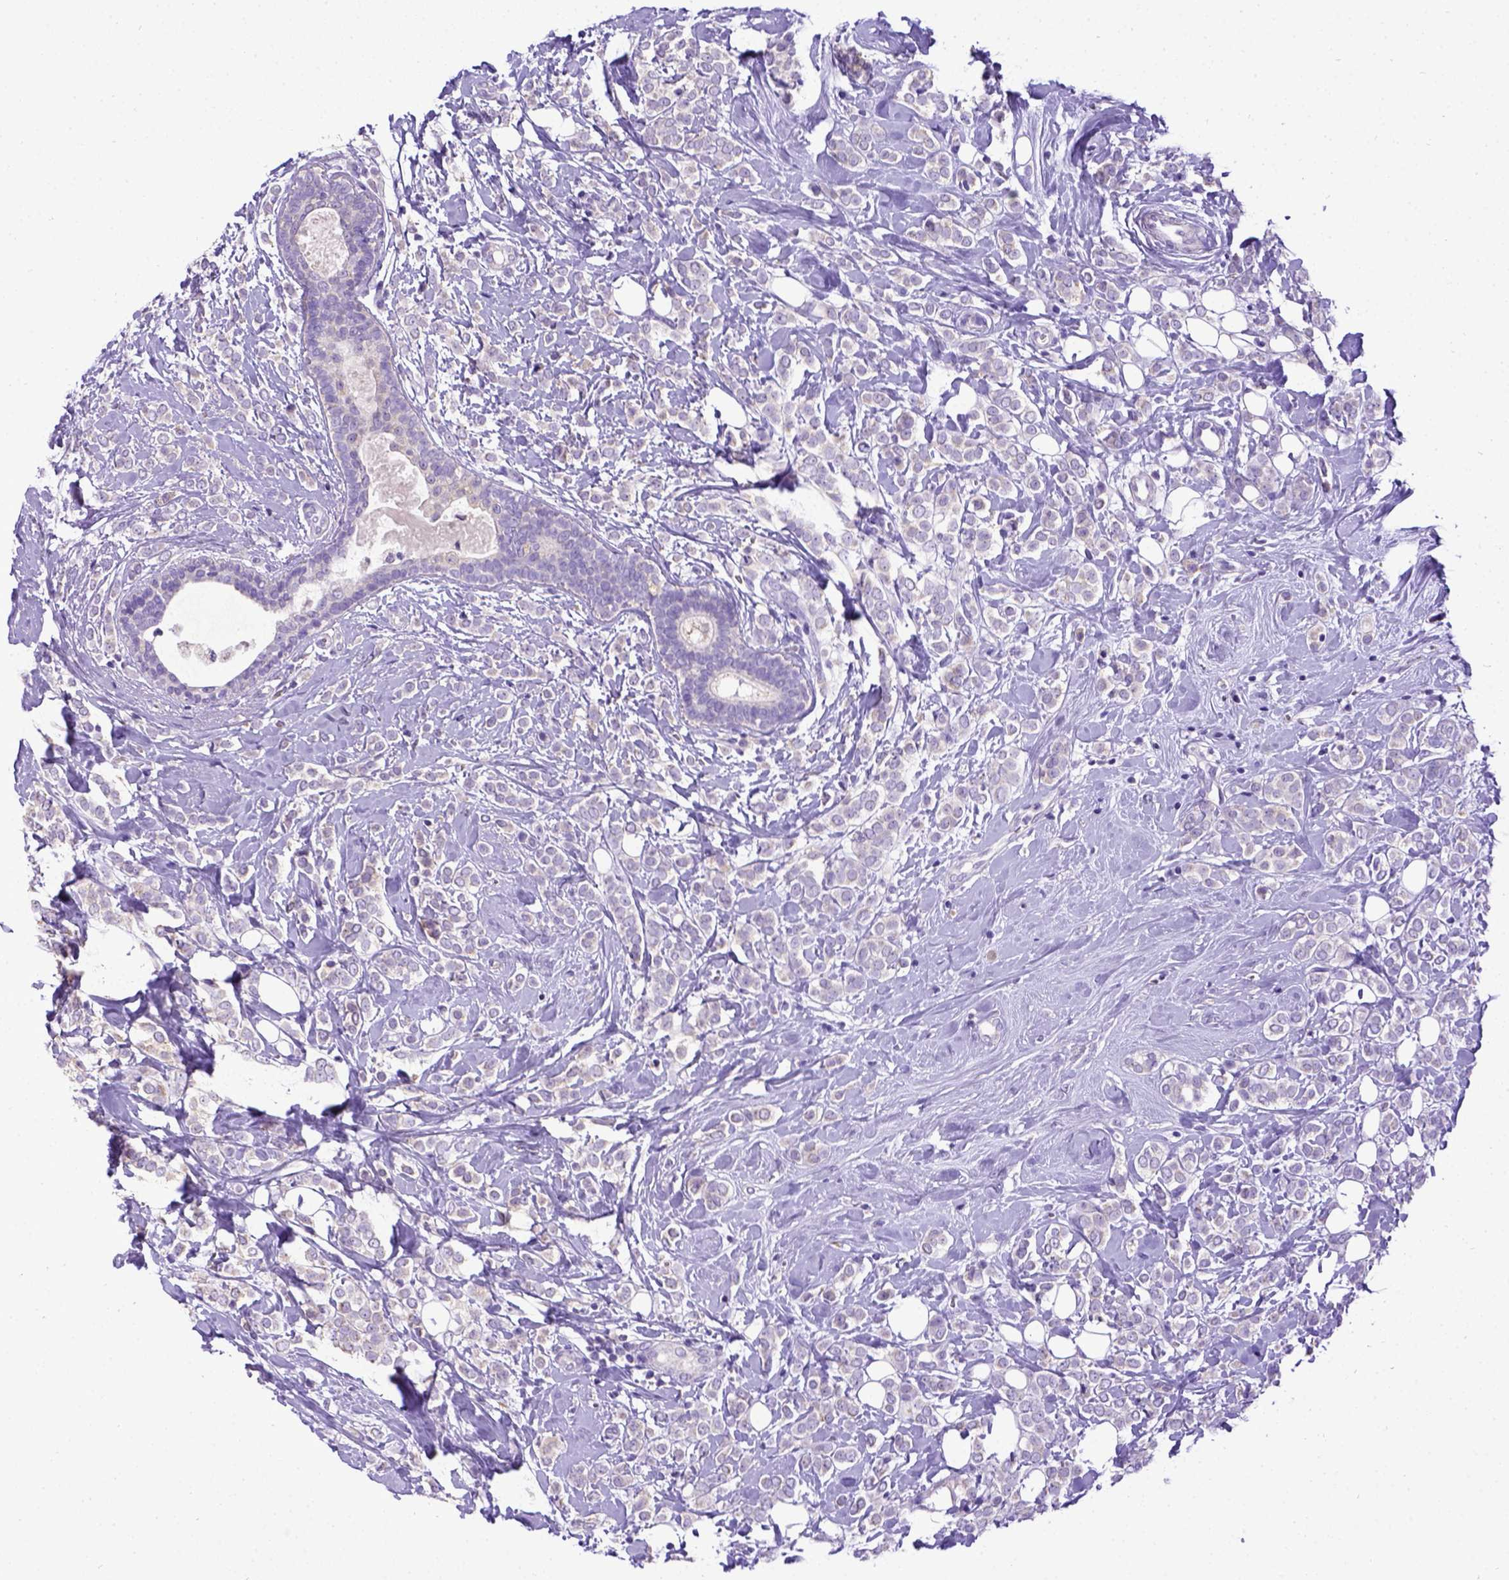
{"staining": {"intensity": "negative", "quantity": "none", "location": "none"}, "tissue": "breast cancer", "cell_type": "Tumor cells", "image_type": "cancer", "snomed": [{"axis": "morphology", "description": "Lobular carcinoma"}, {"axis": "topography", "description": "Breast"}], "caption": "Protein analysis of breast cancer (lobular carcinoma) exhibits no significant staining in tumor cells.", "gene": "SPEF1", "patient": {"sex": "female", "age": 49}}